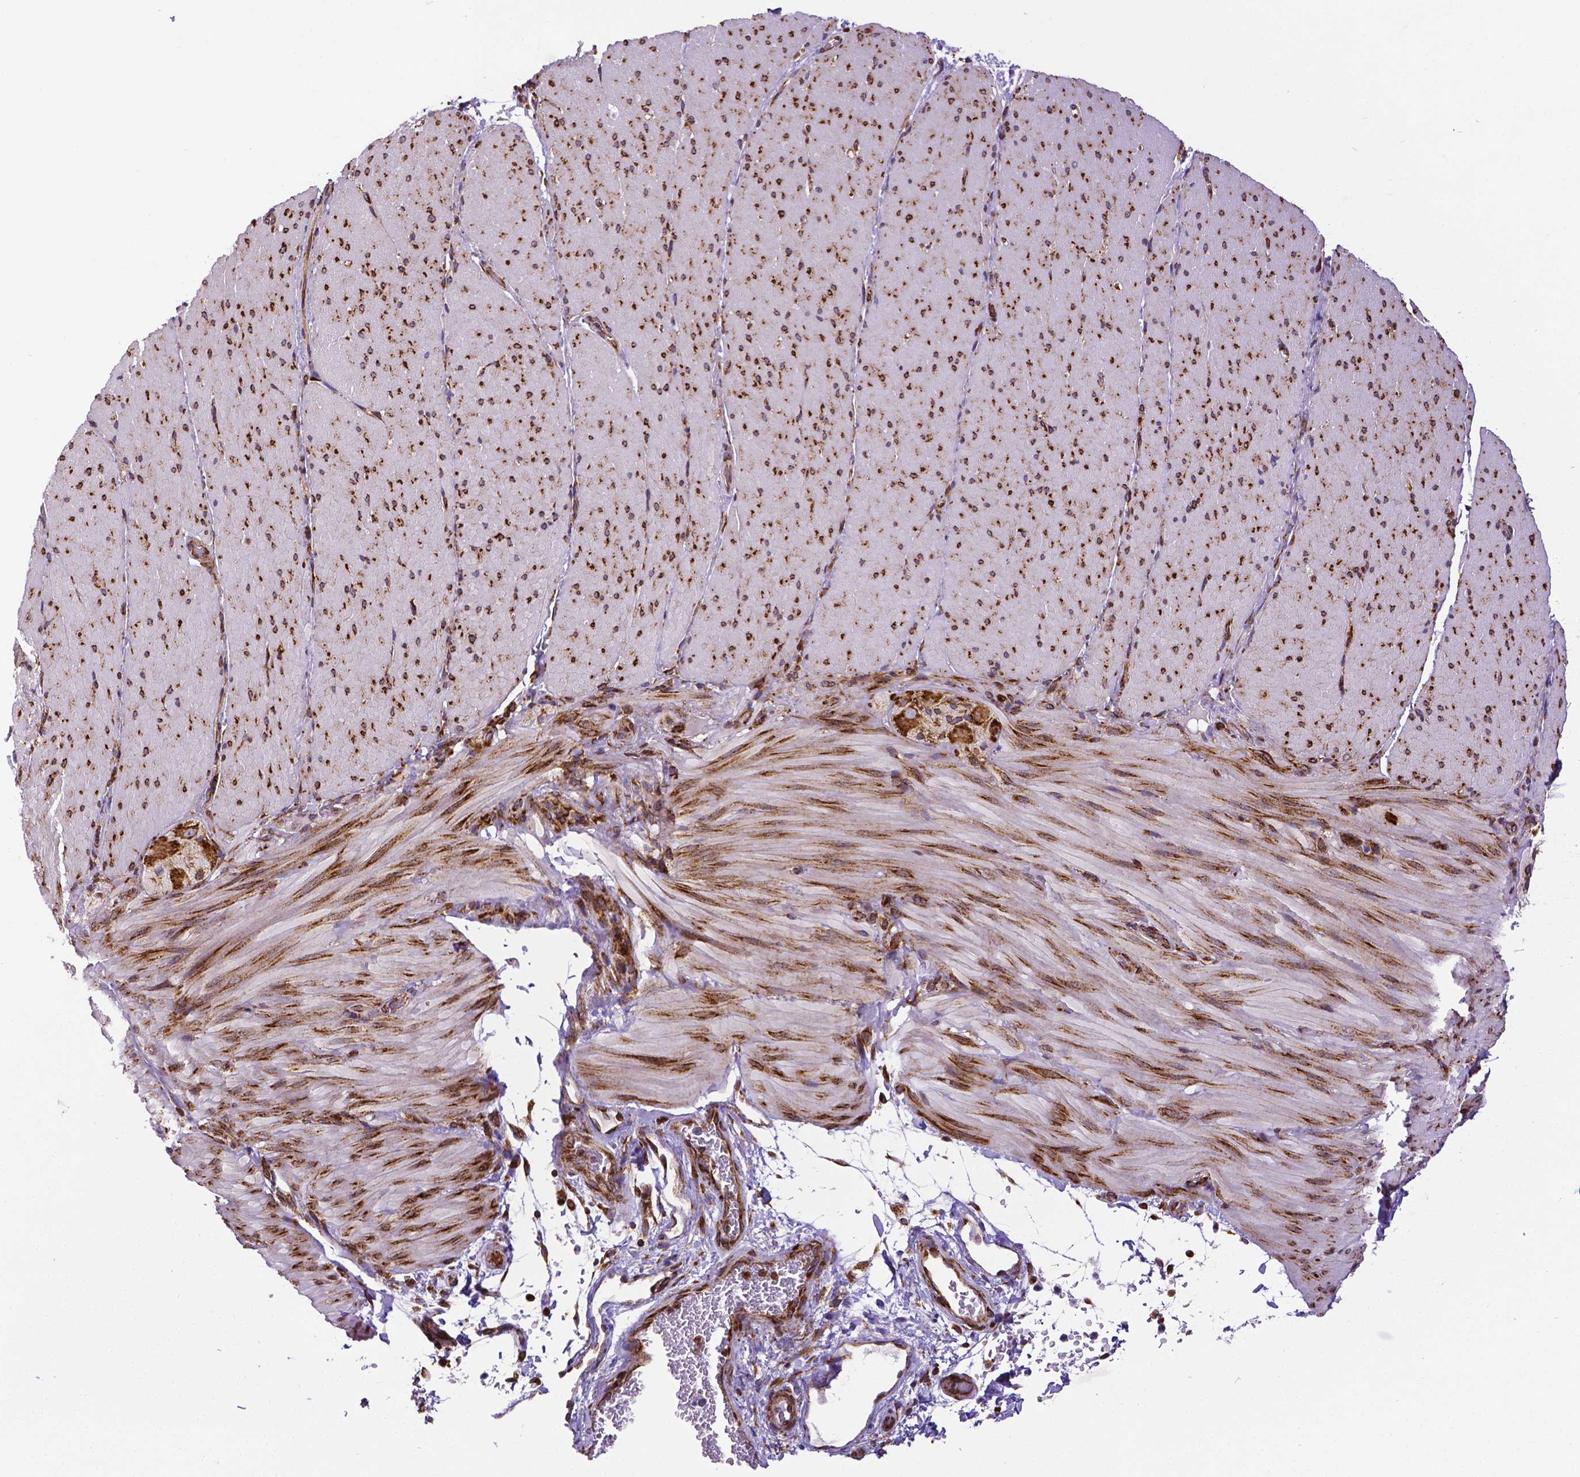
{"staining": {"intensity": "strong", "quantity": ">75%", "location": "cytoplasmic/membranous"}, "tissue": "smooth muscle", "cell_type": "Smooth muscle cells", "image_type": "normal", "snomed": [{"axis": "morphology", "description": "Normal tissue, NOS"}, {"axis": "topography", "description": "Smooth muscle"}, {"axis": "topography", "description": "Colon"}], "caption": "Unremarkable smooth muscle was stained to show a protein in brown. There is high levels of strong cytoplasmic/membranous expression in approximately >75% of smooth muscle cells. The staining was performed using DAB to visualize the protein expression in brown, while the nuclei were stained in blue with hematoxylin (Magnification: 20x).", "gene": "MTDH", "patient": {"sex": "male", "age": 73}}